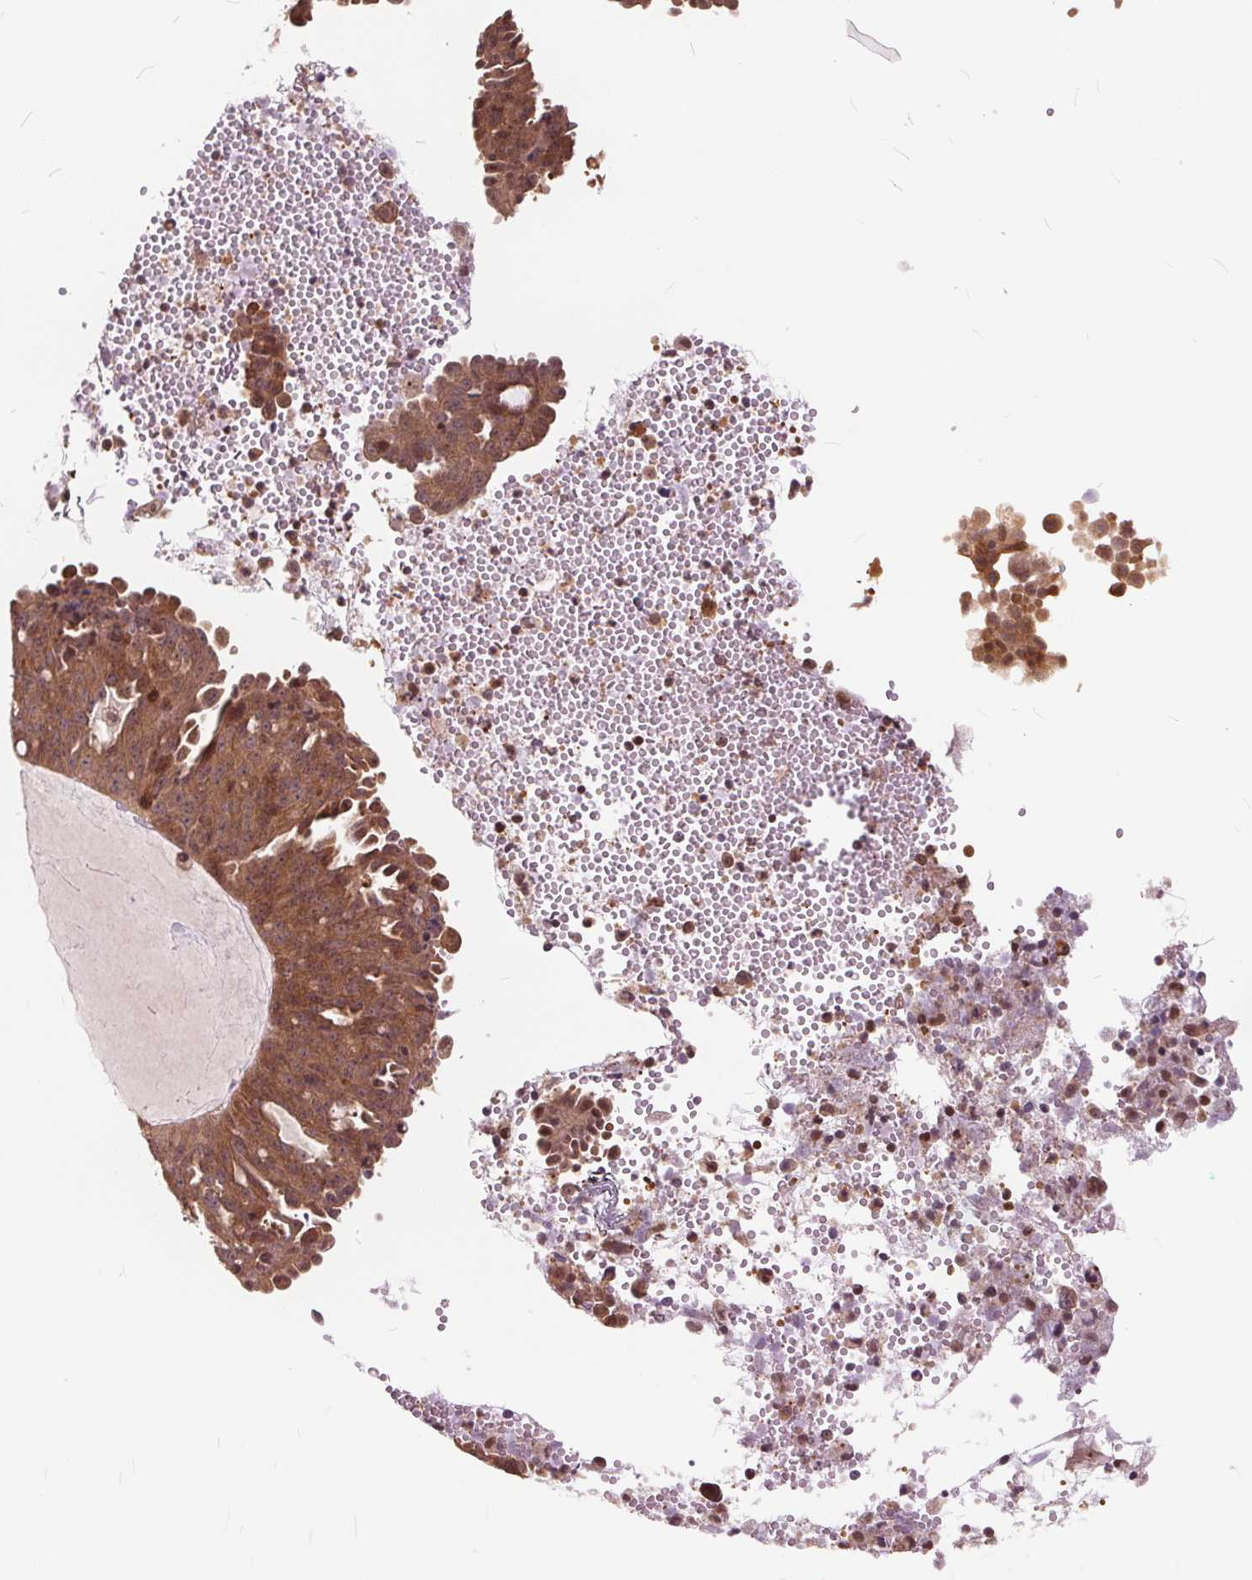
{"staining": {"intensity": "moderate", "quantity": ">75%", "location": "cytoplasmic/membranous,nuclear"}, "tissue": "ovarian cancer", "cell_type": "Tumor cells", "image_type": "cancer", "snomed": [{"axis": "morphology", "description": "Cystadenocarcinoma, serous, NOS"}, {"axis": "topography", "description": "Ovary"}], "caption": "Immunohistochemistry of human ovarian cancer reveals medium levels of moderate cytoplasmic/membranous and nuclear positivity in about >75% of tumor cells. Using DAB (3,3'-diaminobenzidine) (brown) and hematoxylin (blue) stains, captured at high magnification using brightfield microscopy.", "gene": "HIF1AN", "patient": {"sex": "female", "age": 71}}